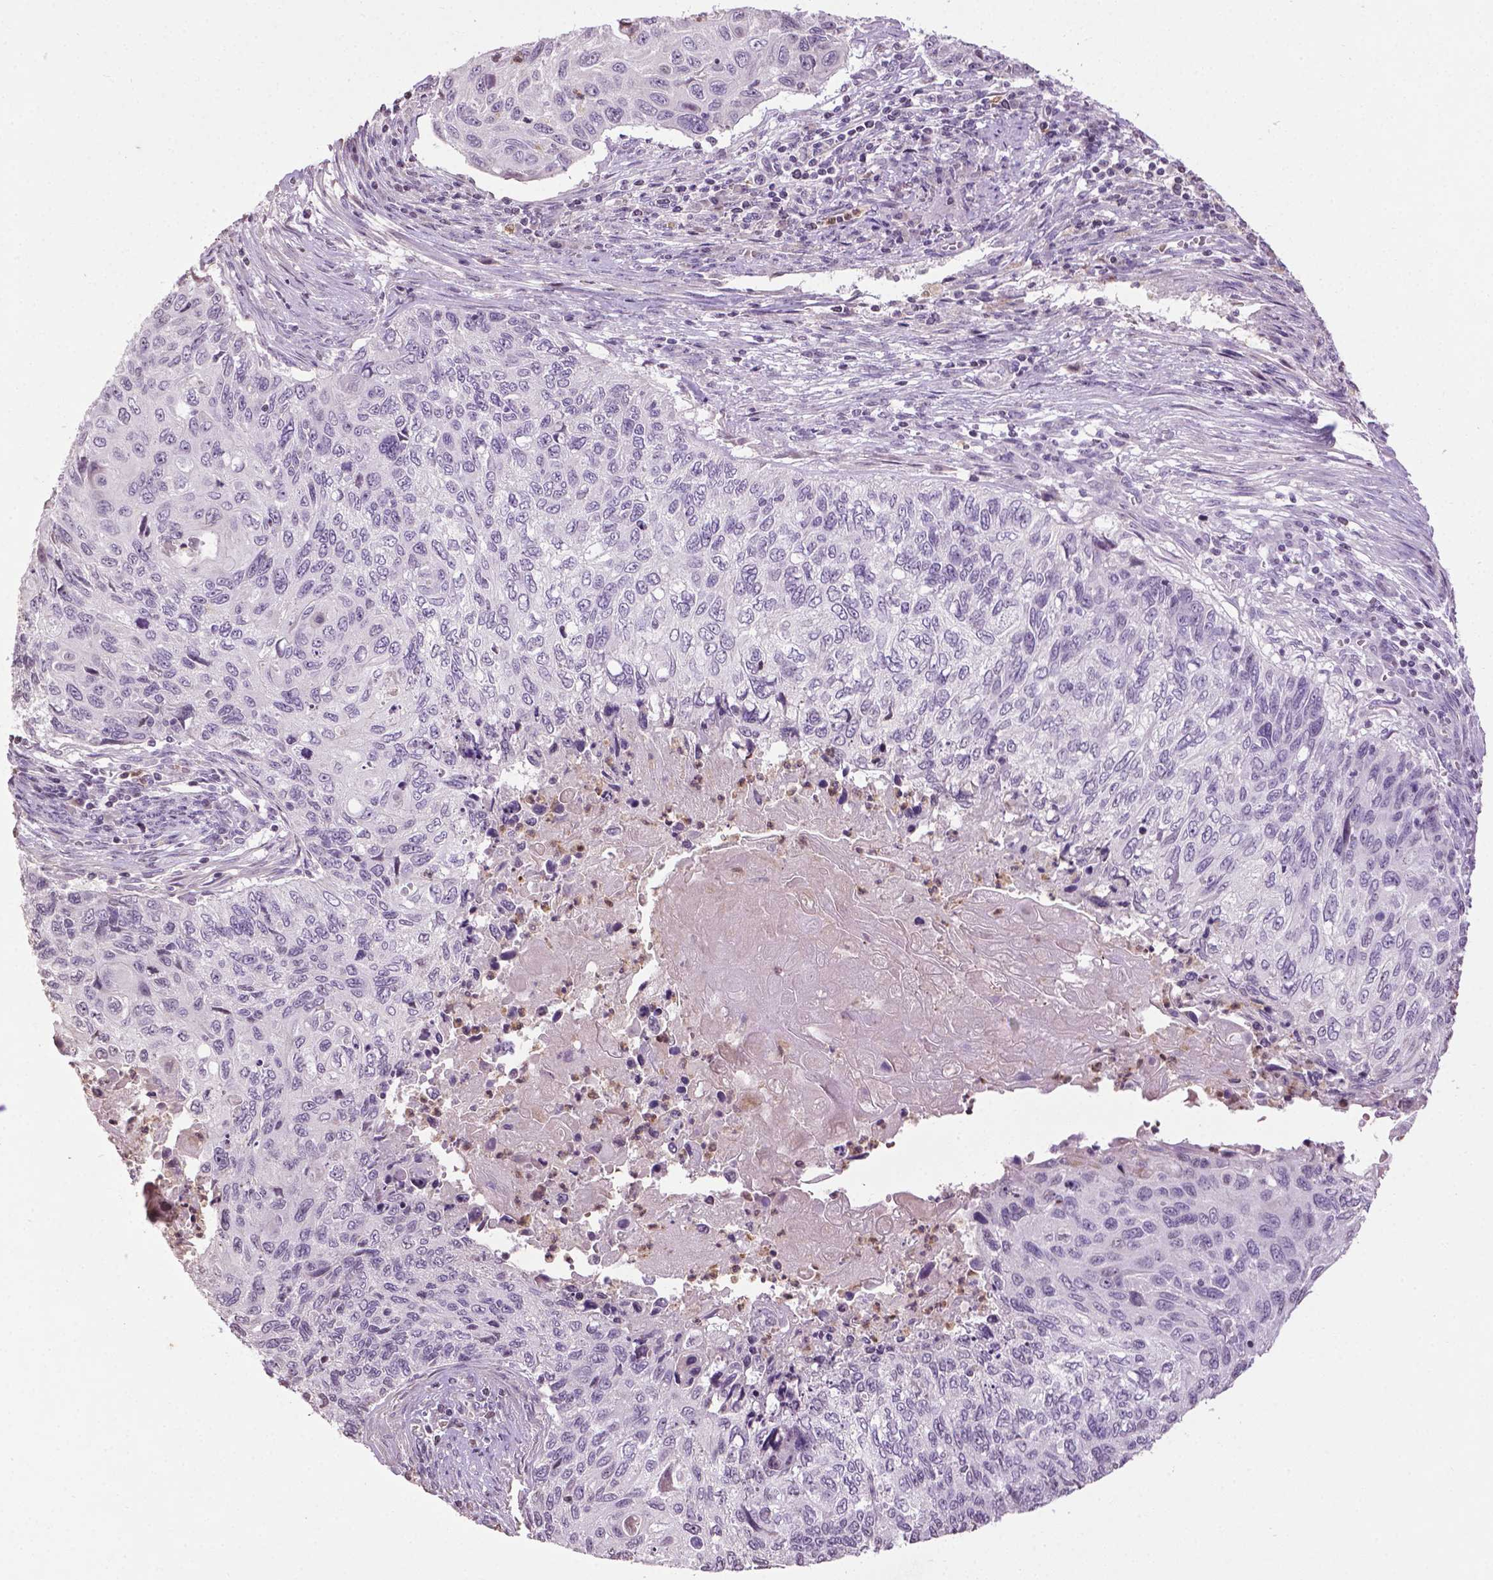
{"staining": {"intensity": "negative", "quantity": "none", "location": "none"}, "tissue": "cervical cancer", "cell_type": "Tumor cells", "image_type": "cancer", "snomed": [{"axis": "morphology", "description": "Squamous cell carcinoma, NOS"}, {"axis": "topography", "description": "Cervix"}], "caption": "This is an immunohistochemistry image of cervical cancer. There is no expression in tumor cells.", "gene": "NTNG2", "patient": {"sex": "female", "age": 70}}